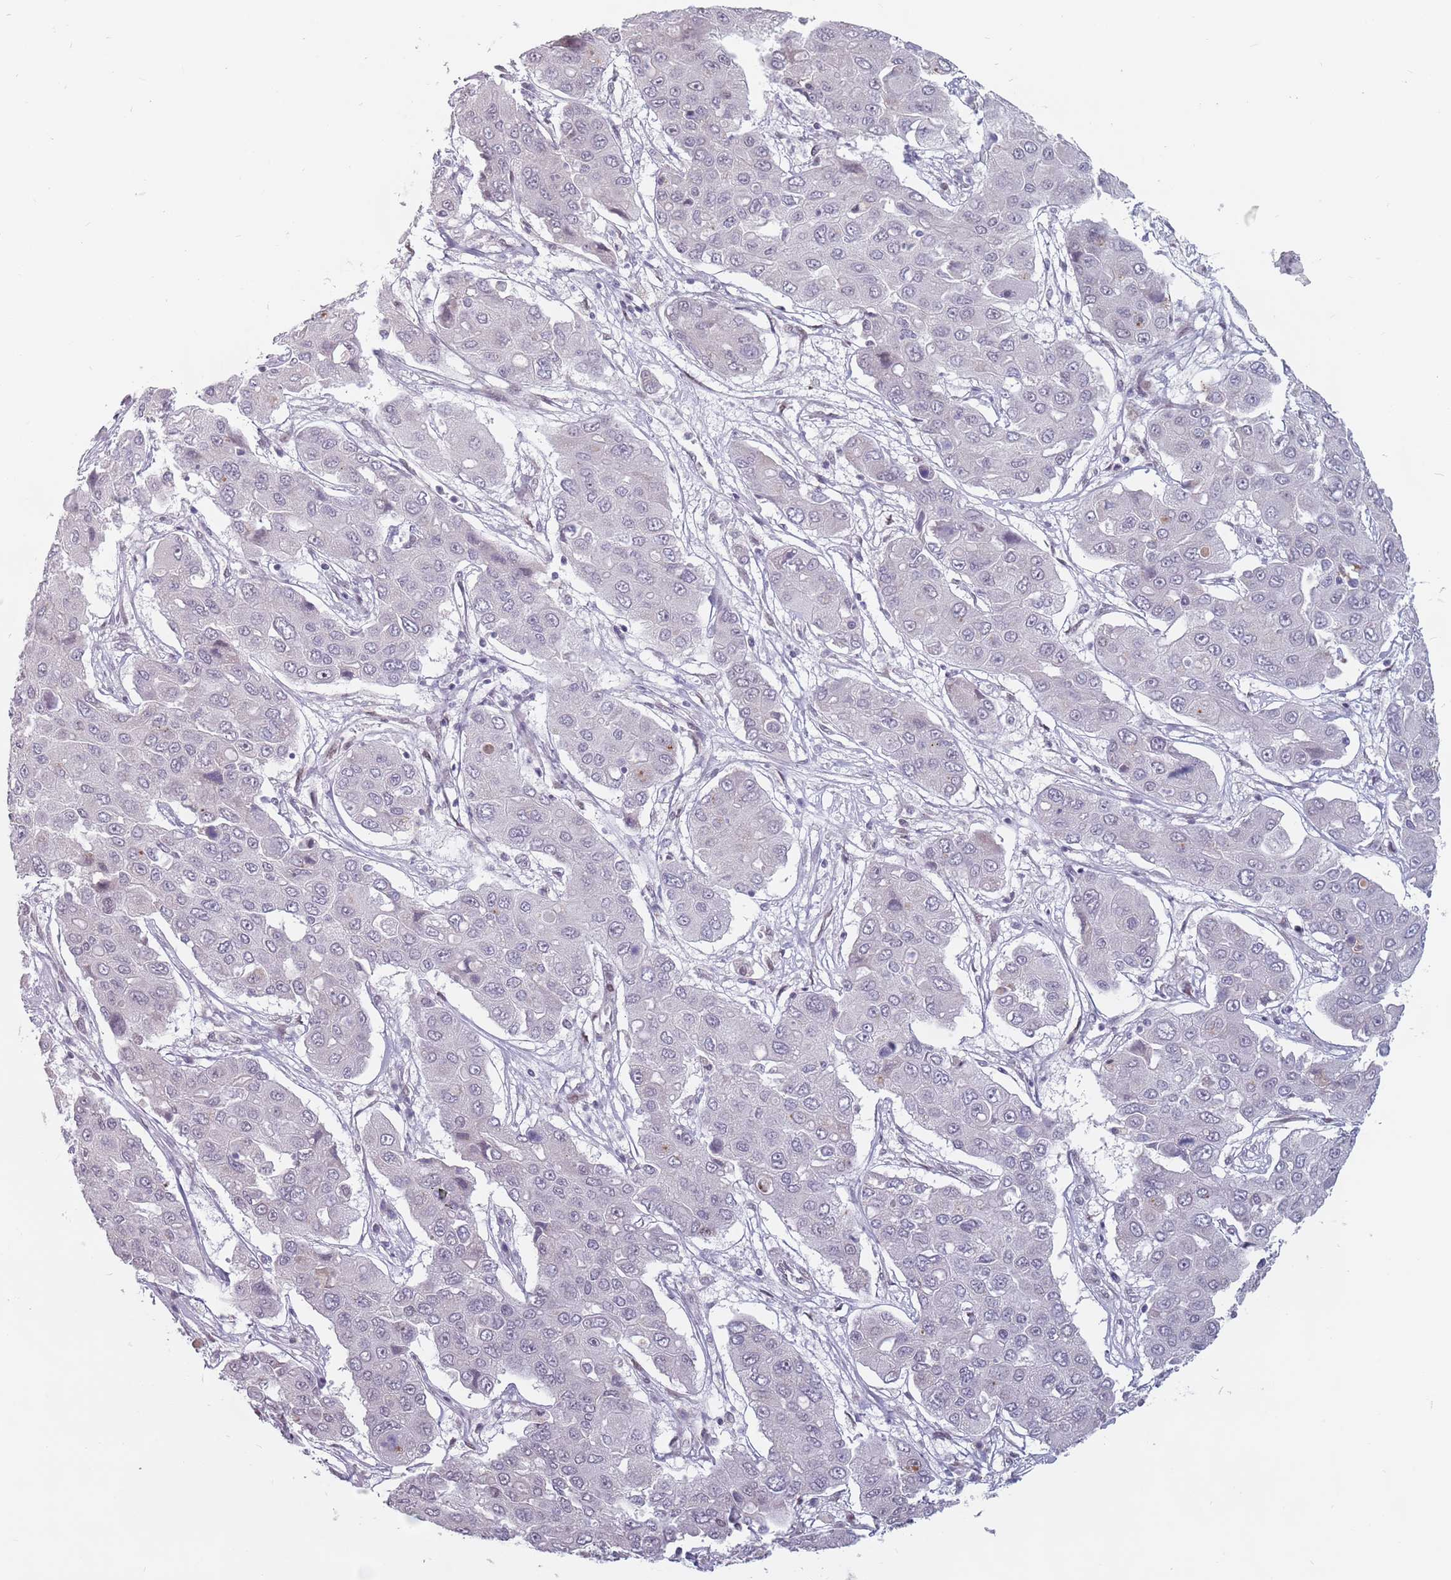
{"staining": {"intensity": "negative", "quantity": "none", "location": "none"}, "tissue": "liver cancer", "cell_type": "Tumor cells", "image_type": "cancer", "snomed": [{"axis": "morphology", "description": "Cholangiocarcinoma"}, {"axis": "topography", "description": "Liver"}], "caption": "Protein analysis of liver cancer (cholangiocarcinoma) displays no significant expression in tumor cells.", "gene": "PTCHD1", "patient": {"sex": "male", "age": 67}}